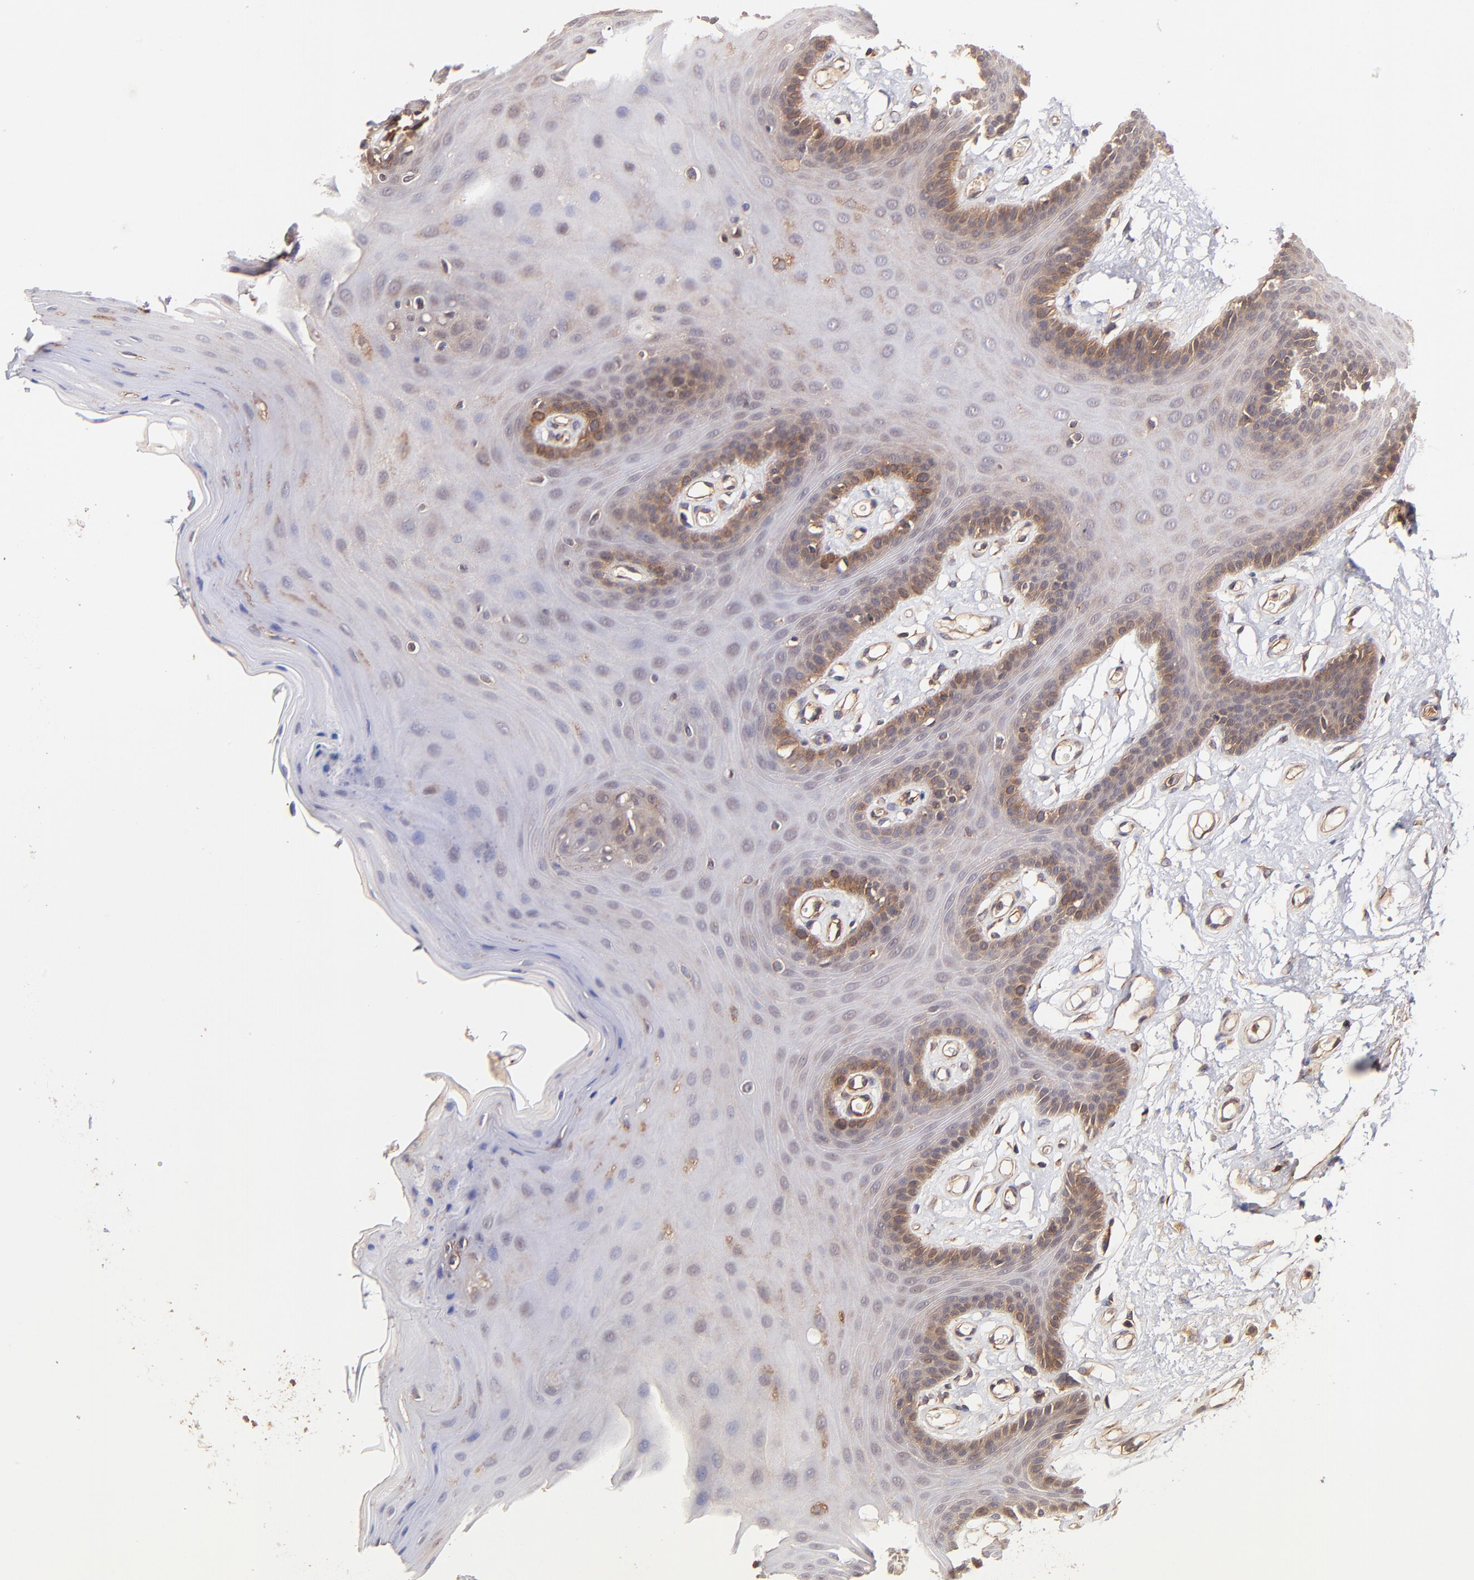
{"staining": {"intensity": "moderate", "quantity": ">75%", "location": "cytoplasmic/membranous"}, "tissue": "oral mucosa", "cell_type": "Squamous epithelial cells", "image_type": "normal", "snomed": [{"axis": "morphology", "description": "Normal tissue, NOS"}, {"axis": "morphology", "description": "Squamous cell carcinoma, NOS"}, {"axis": "topography", "description": "Skeletal muscle"}, {"axis": "topography", "description": "Oral tissue"}, {"axis": "topography", "description": "Head-Neck"}], "caption": "A photomicrograph of human oral mucosa stained for a protein demonstrates moderate cytoplasmic/membranous brown staining in squamous epithelial cells. The protein is shown in brown color, while the nuclei are stained blue.", "gene": "ITGB1", "patient": {"sex": "male", "age": 71}}